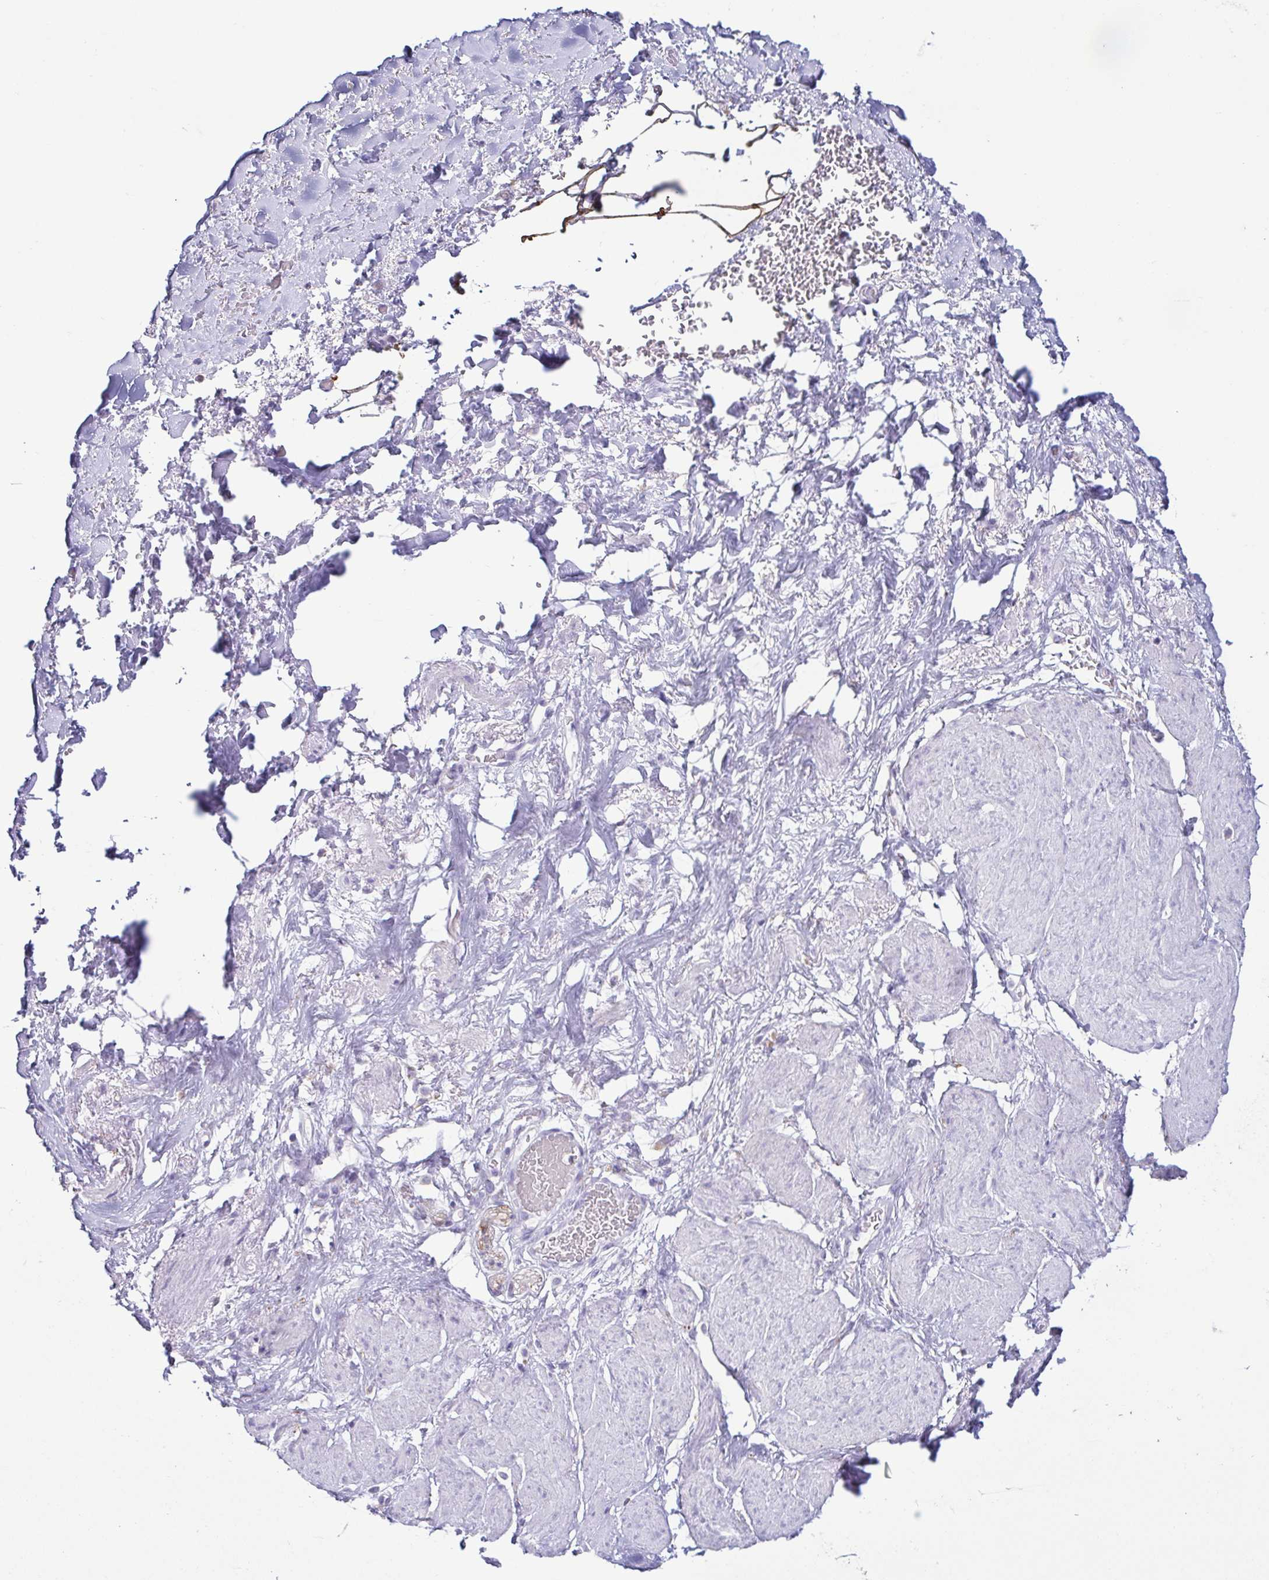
{"staining": {"intensity": "weak", "quantity": "<25%", "location": "cytoplasmic/membranous"}, "tissue": "adipose tissue", "cell_type": "Adipocytes", "image_type": "normal", "snomed": [{"axis": "morphology", "description": "Normal tissue, NOS"}, {"axis": "topography", "description": "Vagina"}, {"axis": "topography", "description": "Peripheral nerve tissue"}], "caption": "IHC micrograph of benign adipose tissue: adipose tissue stained with DAB (3,3'-diaminobenzidine) reveals no significant protein expression in adipocytes.", "gene": "ATP6V1G2", "patient": {"sex": "female", "age": 71}}